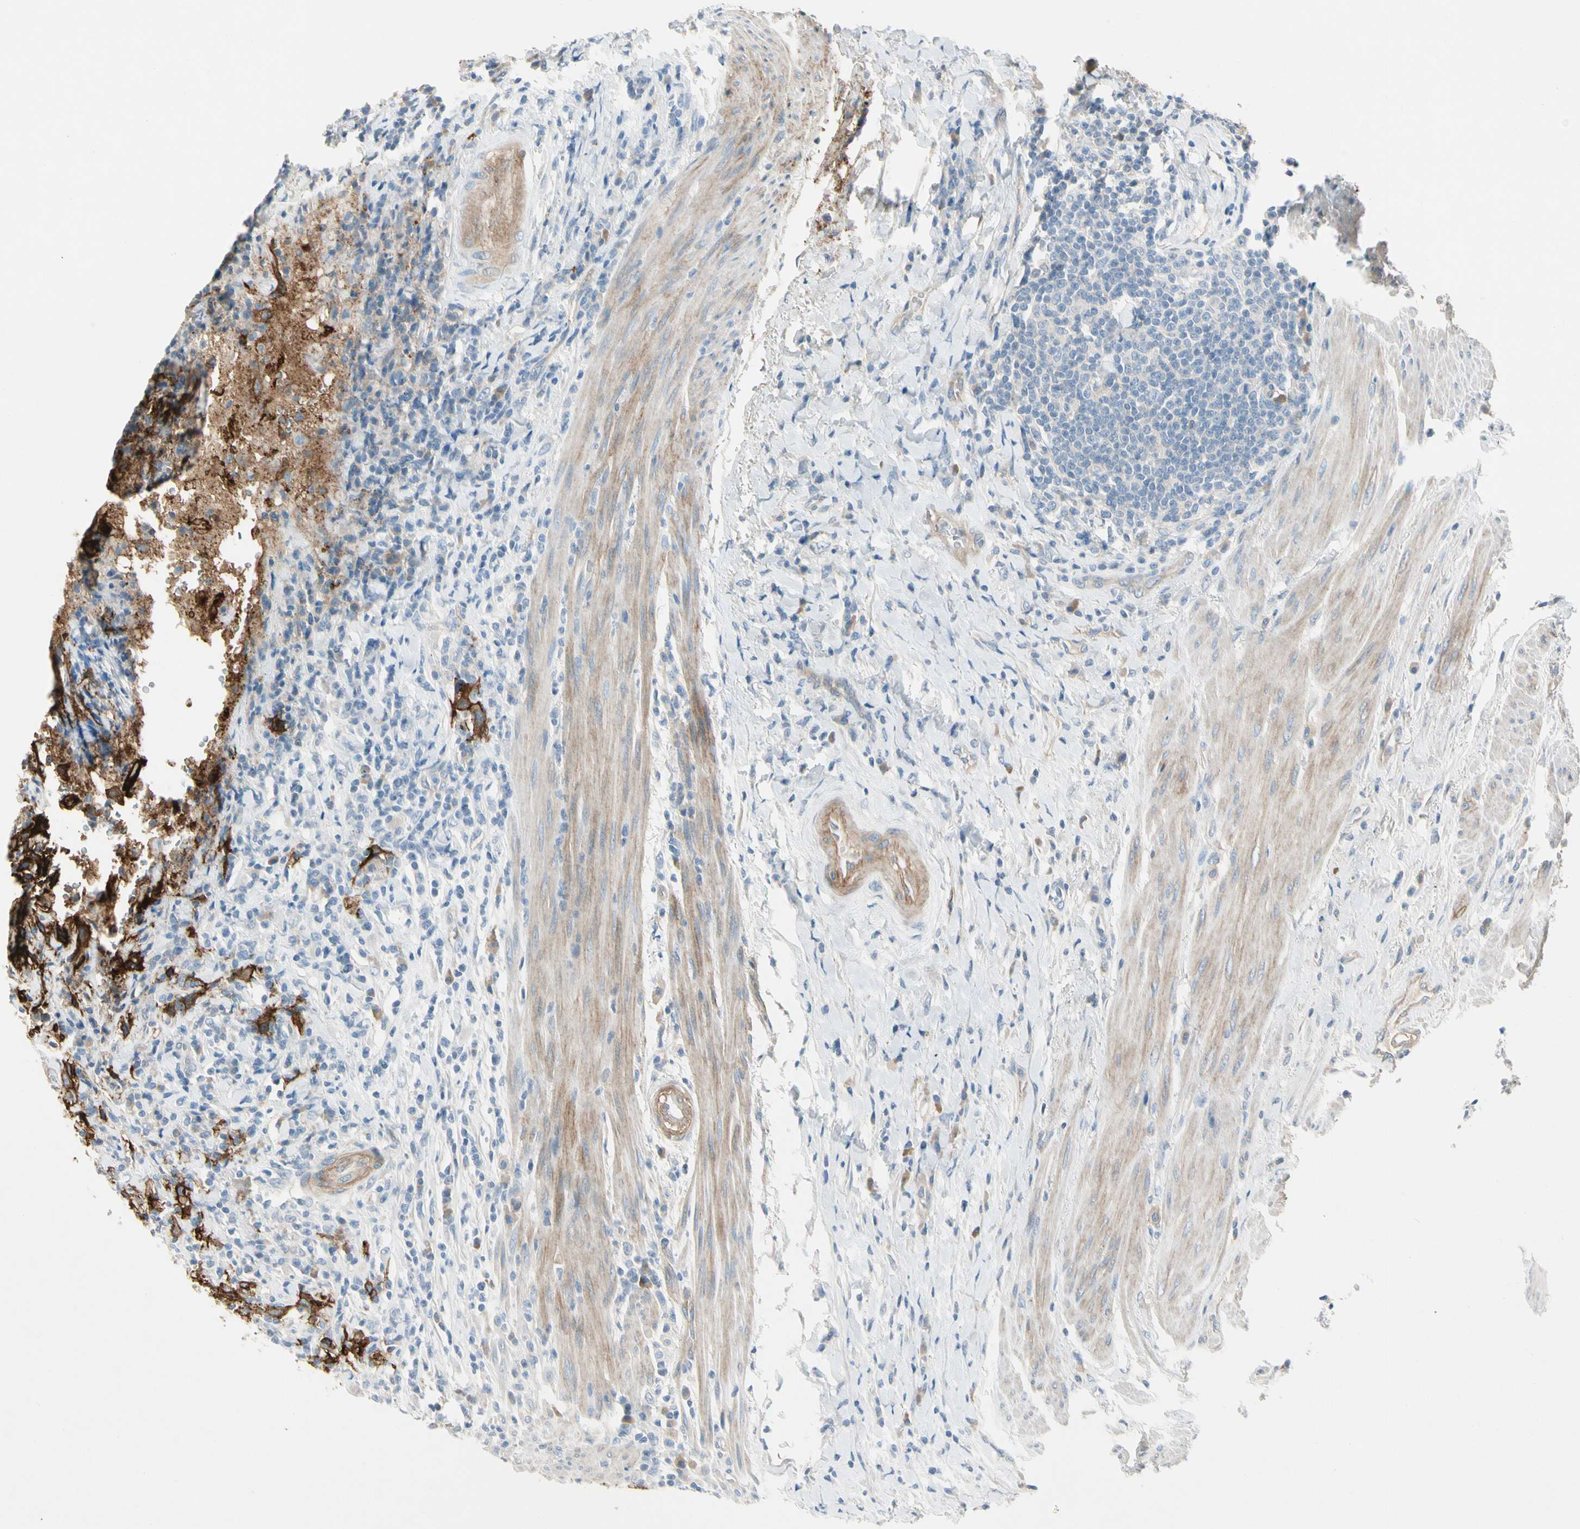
{"staining": {"intensity": "strong", "quantity": ">75%", "location": "cytoplasmic/membranous"}, "tissue": "urothelial cancer", "cell_type": "Tumor cells", "image_type": "cancer", "snomed": [{"axis": "morphology", "description": "Urothelial carcinoma, High grade"}, {"axis": "topography", "description": "Urinary bladder"}], "caption": "This photomicrograph reveals immunohistochemistry staining of urothelial cancer, with high strong cytoplasmic/membranous expression in approximately >75% of tumor cells.", "gene": "ITGA3", "patient": {"sex": "male", "age": 61}}